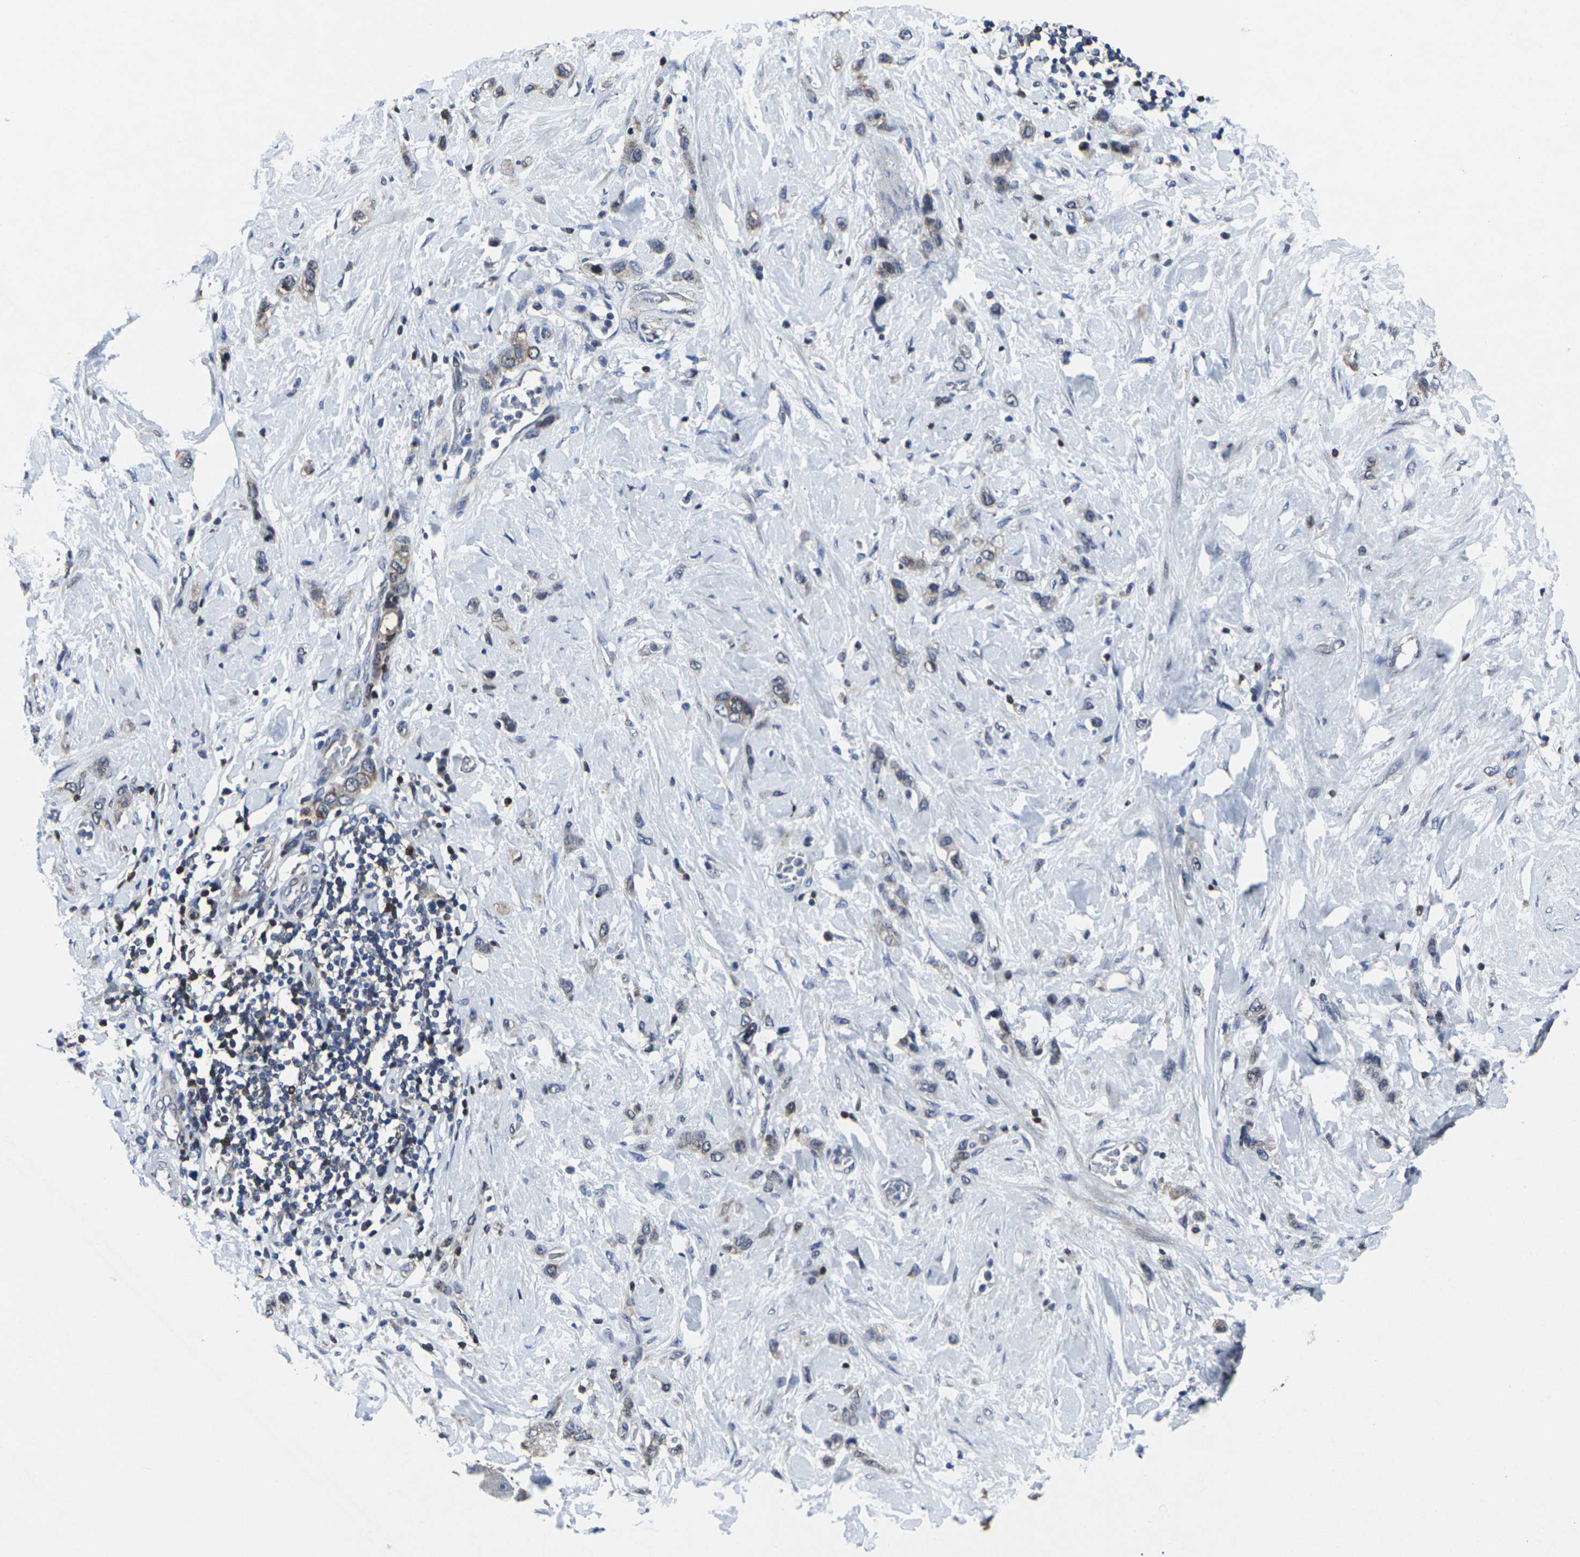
{"staining": {"intensity": "weak", "quantity": "25%-75%", "location": "cytoplasmic/membranous"}, "tissue": "stomach cancer", "cell_type": "Tumor cells", "image_type": "cancer", "snomed": [{"axis": "morphology", "description": "Adenocarcinoma, NOS"}, {"axis": "morphology", "description": "Adenocarcinoma, High grade"}, {"axis": "topography", "description": "Stomach, upper"}, {"axis": "topography", "description": "Stomach, lower"}], "caption": "Stomach cancer (adenocarcinoma) stained for a protein exhibits weak cytoplasmic/membranous positivity in tumor cells.", "gene": "STAT4", "patient": {"sex": "female", "age": 65}}